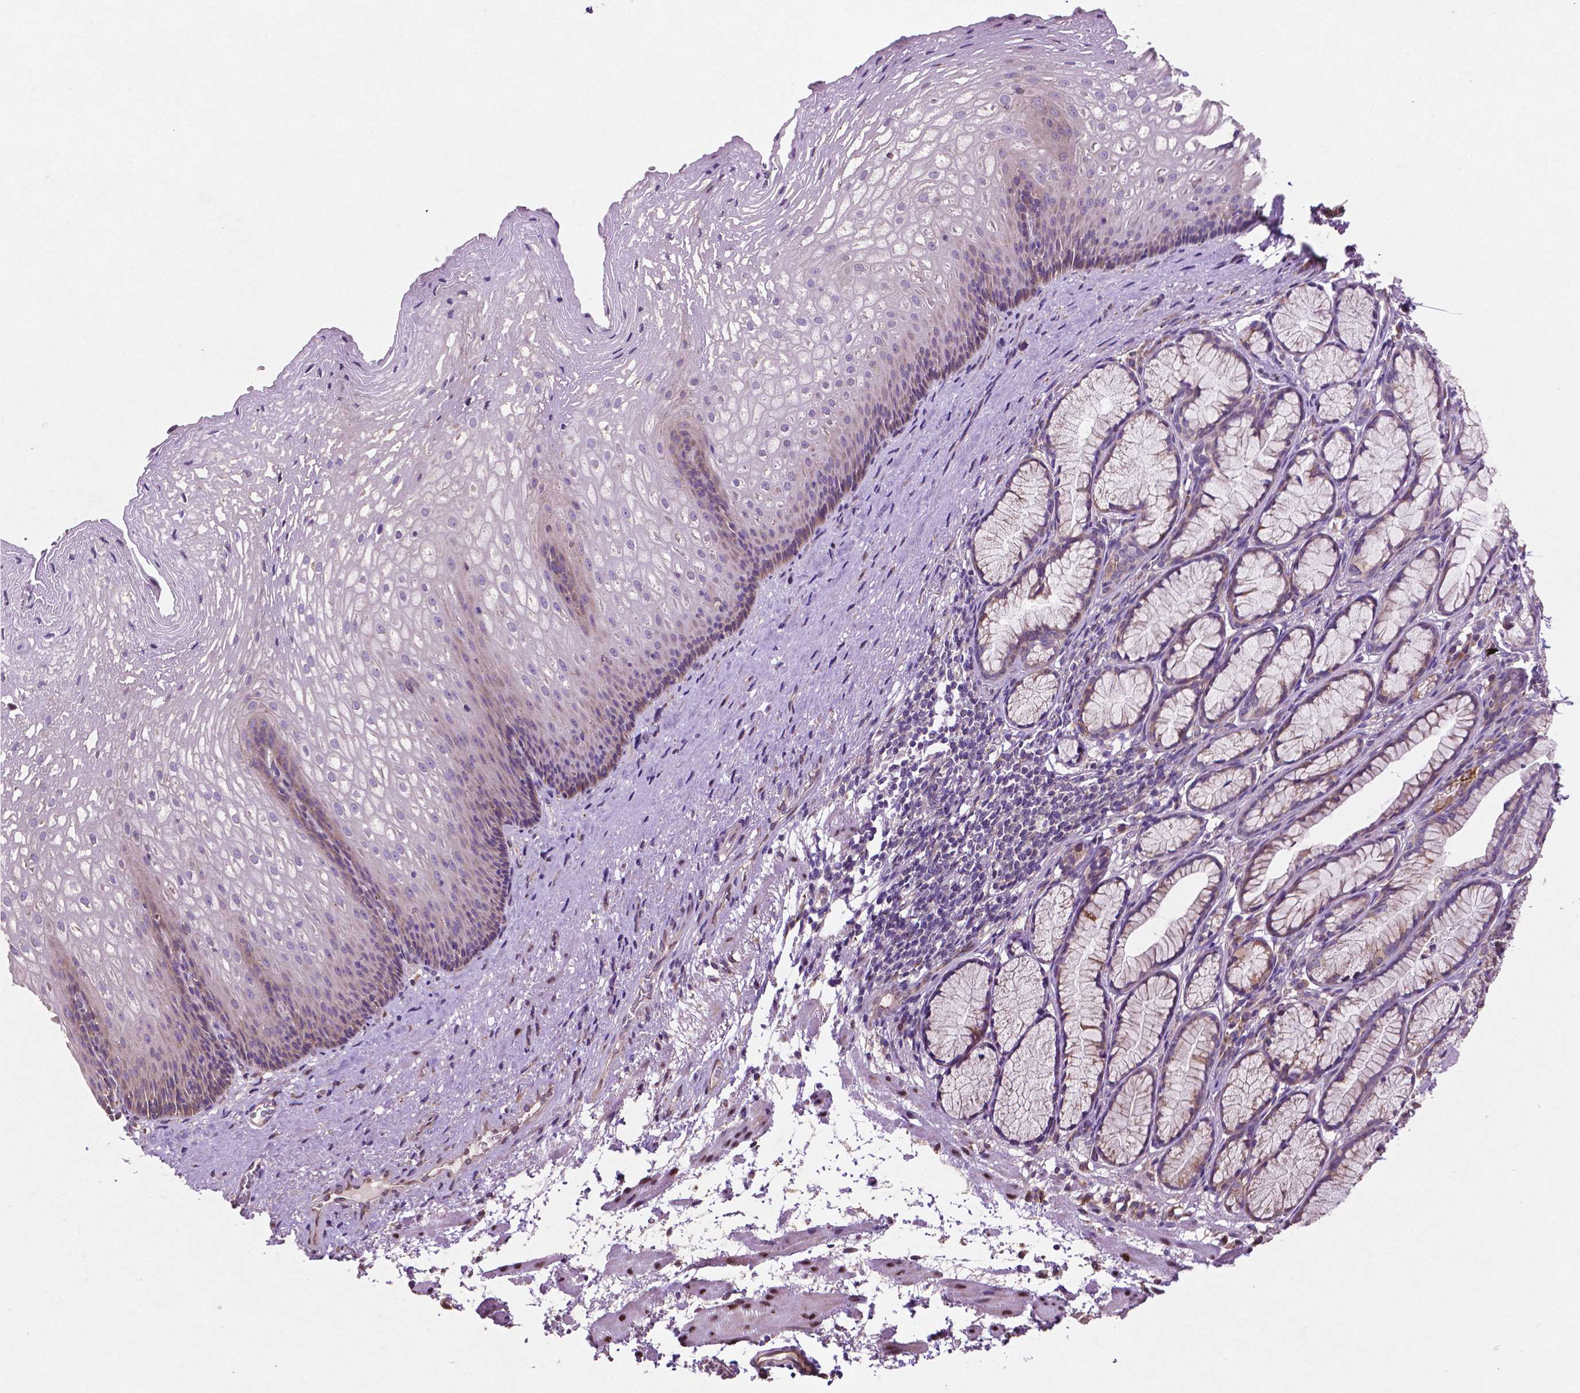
{"staining": {"intensity": "negative", "quantity": "none", "location": "none"}, "tissue": "esophagus", "cell_type": "Squamous epithelial cells", "image_type": "normal", "snomed": [{"axis": "morphology", "description": "Normal tissue, NOS"}, {"axis": "topography", "description": "Esophagus"}], "caption": "DAB immunohistochemical staining of unremarkable human esophagus reveals no significant expression in squamous epithelial cells.", "gene": "MBTPS1", "patient": {"sex": "male", "age": 76}}